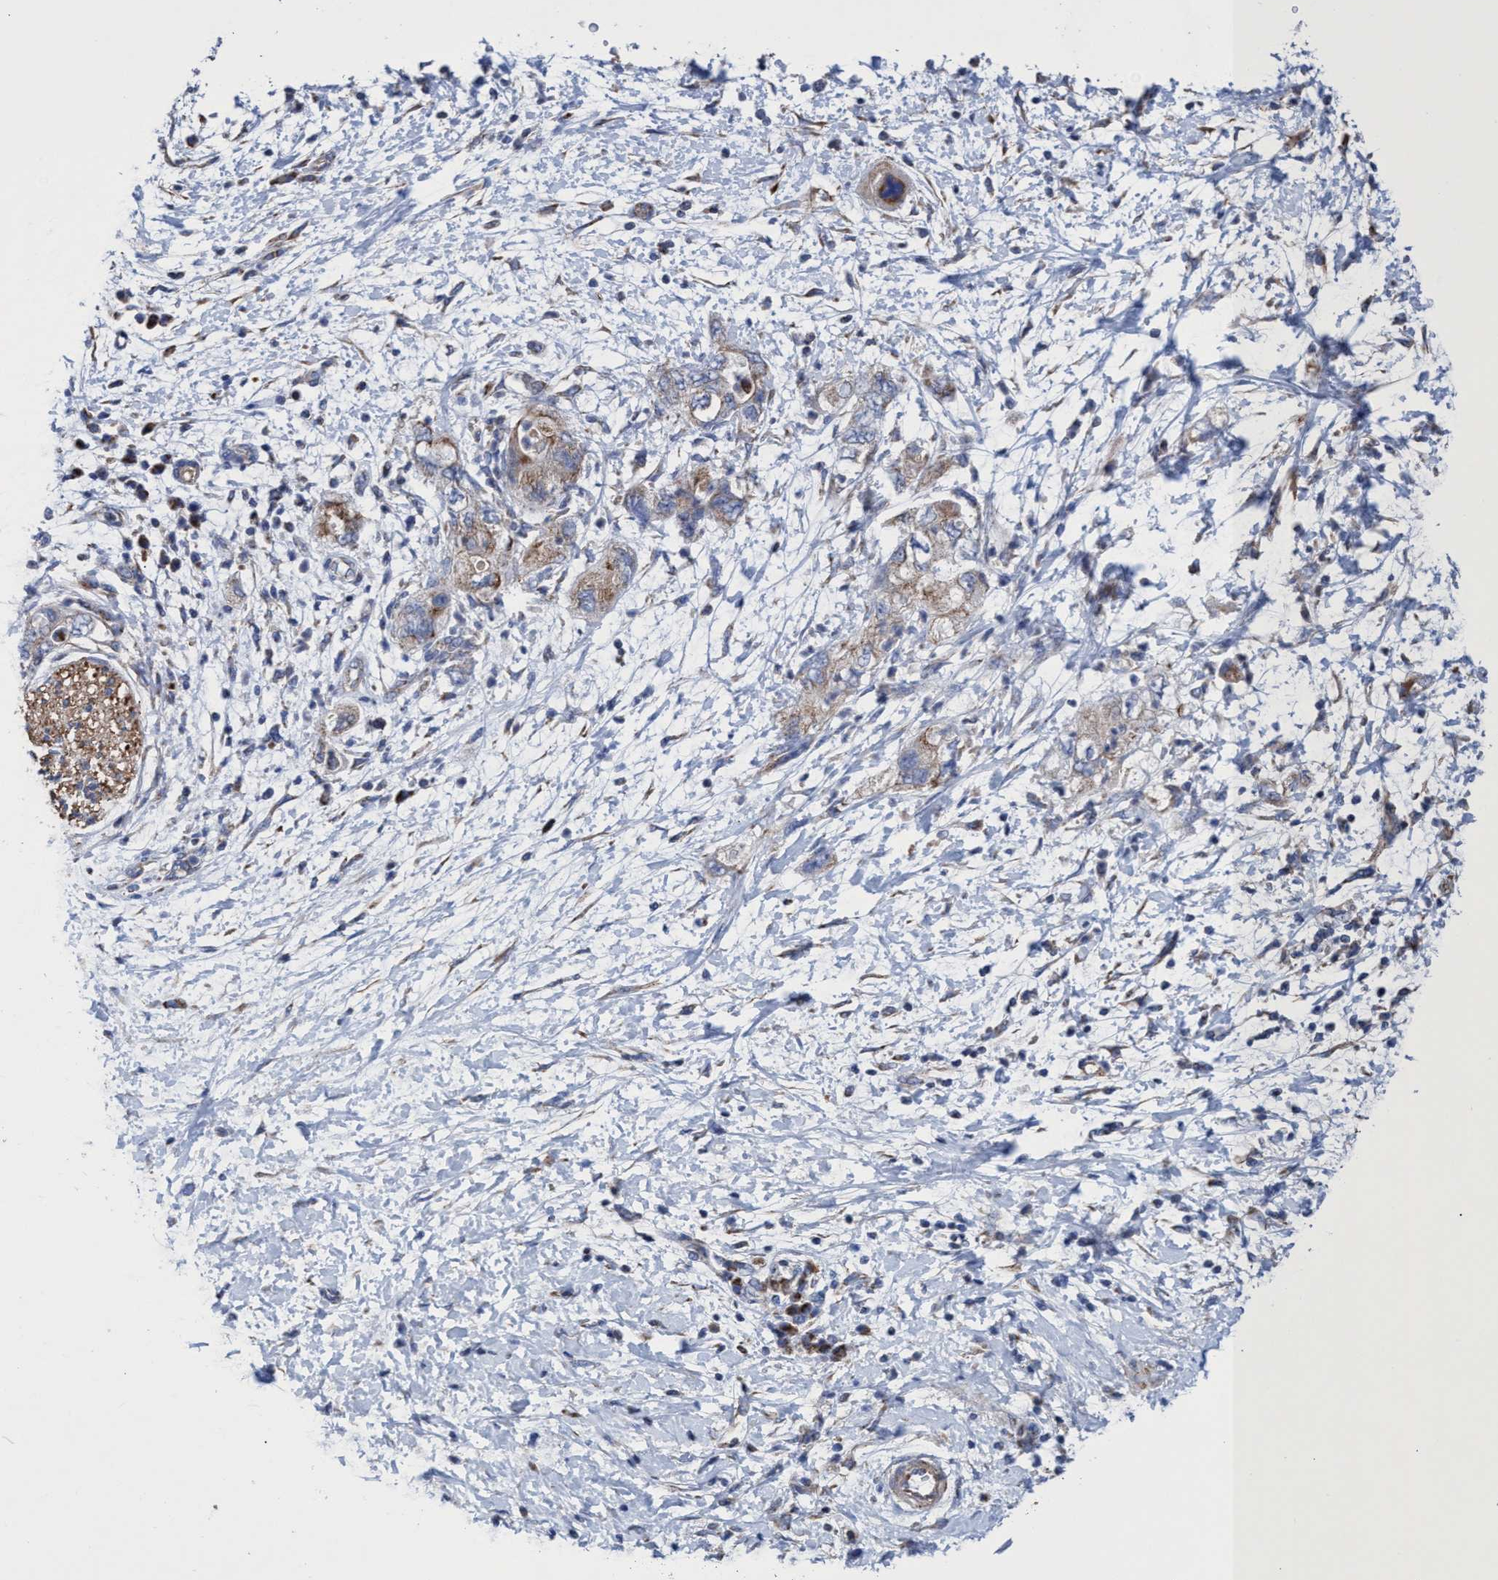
{"staining": {"intensity": "moderate", "quantity": ">75%", "location": "cytoplasmic/membranous"}, "tissue": "pancreatic cancer", "cell_type": "Tumor cells", "image_type": "cancer", "snomed": [{"axis": "morphology", "description": "Adenocarcinoma, NOS"}, {"axis": "topography", "description": "Pancreas"}], "caption": "Pancreatic cancer (adenocarcinoma) was stained to show a protein in brown. There is medium levels of moderate cytoplasmic/membranous expression in about >75% of tumor cells.", "gene": "ZNF750", "patient": {"sex": "female", "age": 73}}